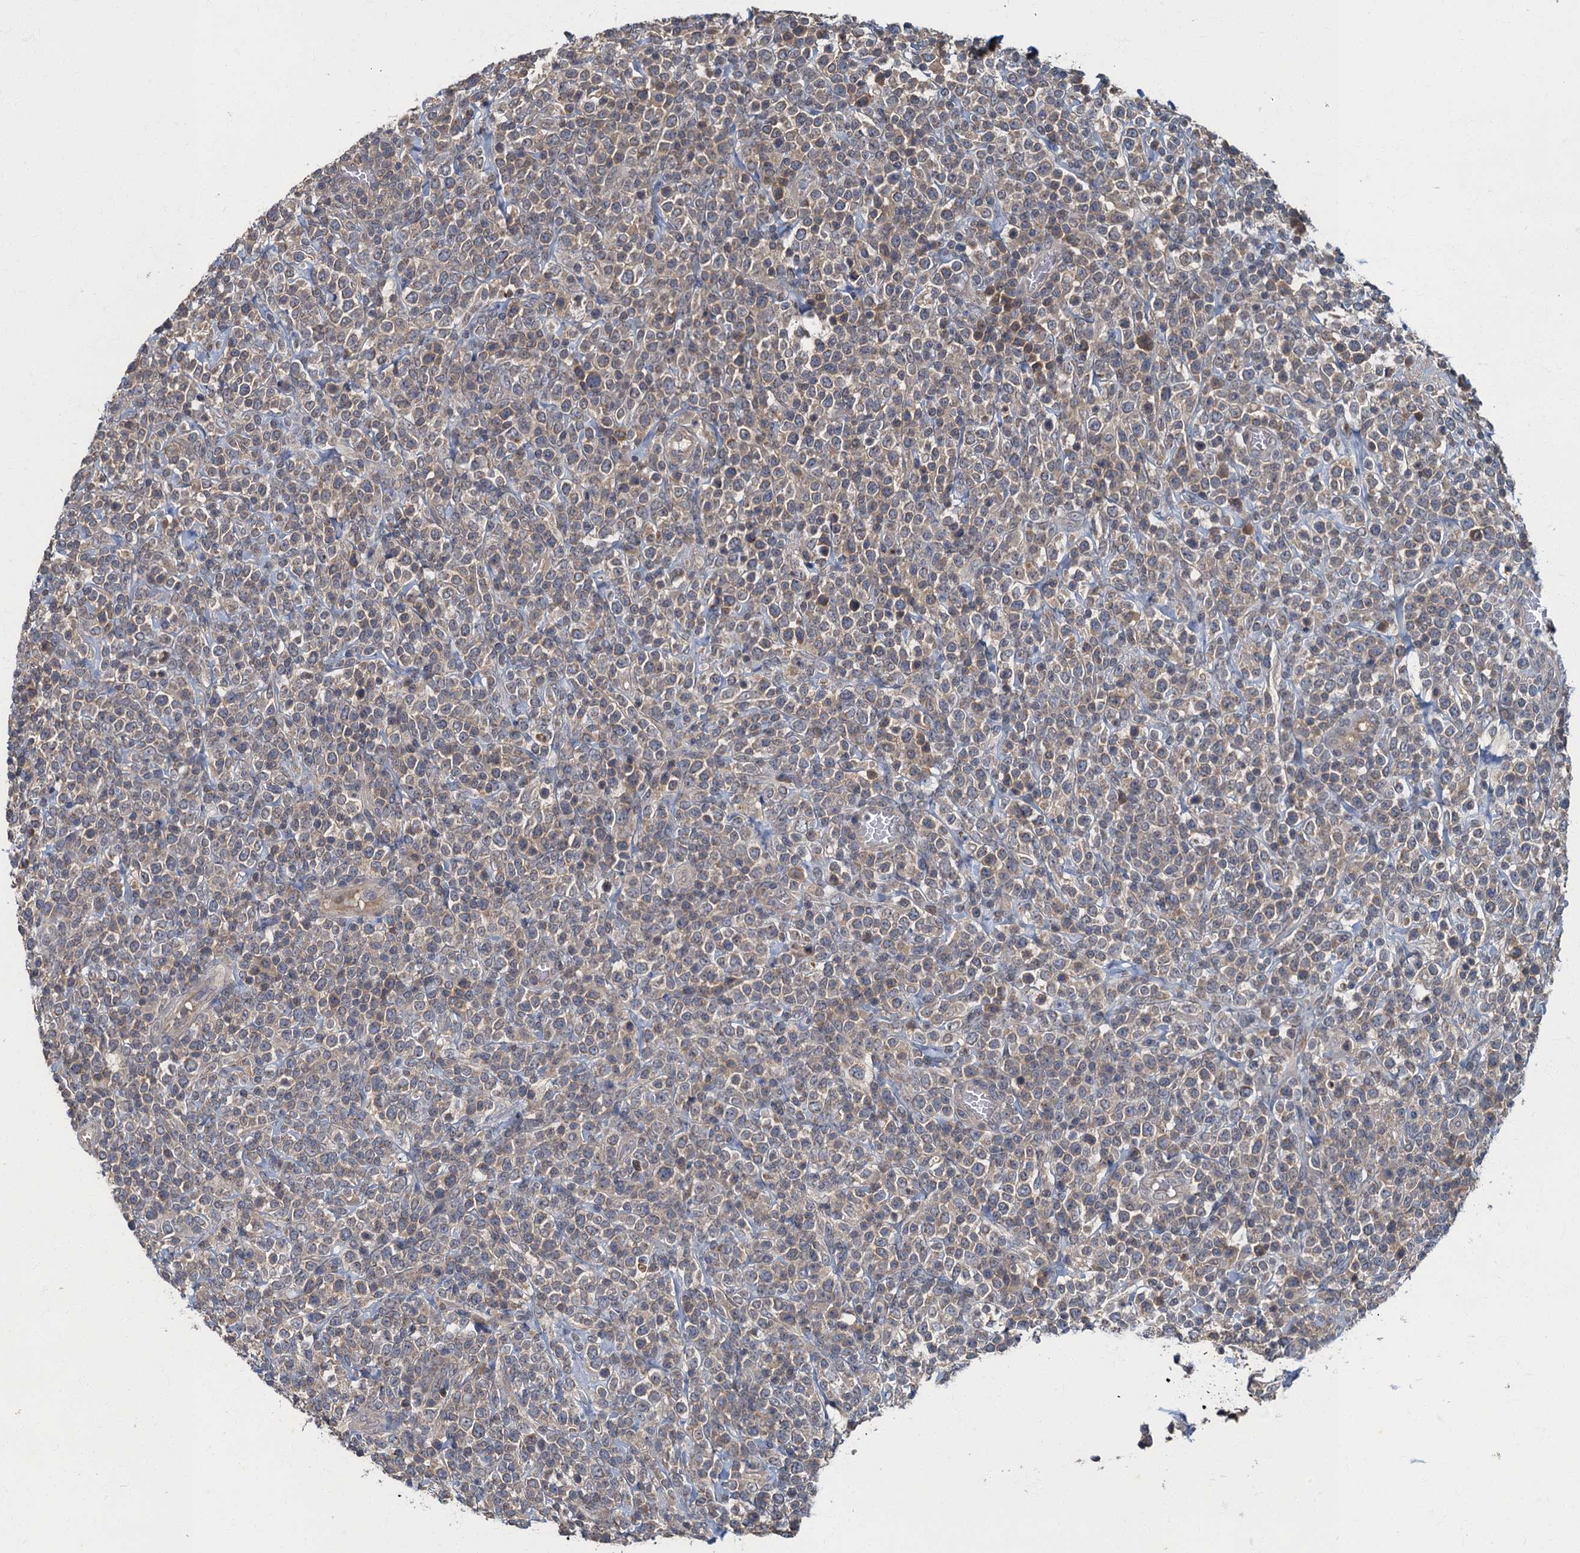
{"staining": {"intensity": "weak", "quantity": "25%-75%", "location": "cytoplasmic/membranous"}, "tissue": "lymphoma", "cell_type": "Tumor cells", "image_type": "cancer", "snomed": [{"axis": "morphology", "description": "Malignant lymphoma, non-Hodgkin's type, High grade"}, {"axis": "topography", "description": "Colon"}], "caption": "Immunohistochemistry (IHC) of human lymphoma shows low levels of weak cytoplasmic/membranous positivity in approximately 25%-75% of tumor cells. (DAB IHC with brightfield microscopy, high magnification).", "gene": "WDCP", "patient": {"sex": "female", "age": 53}}